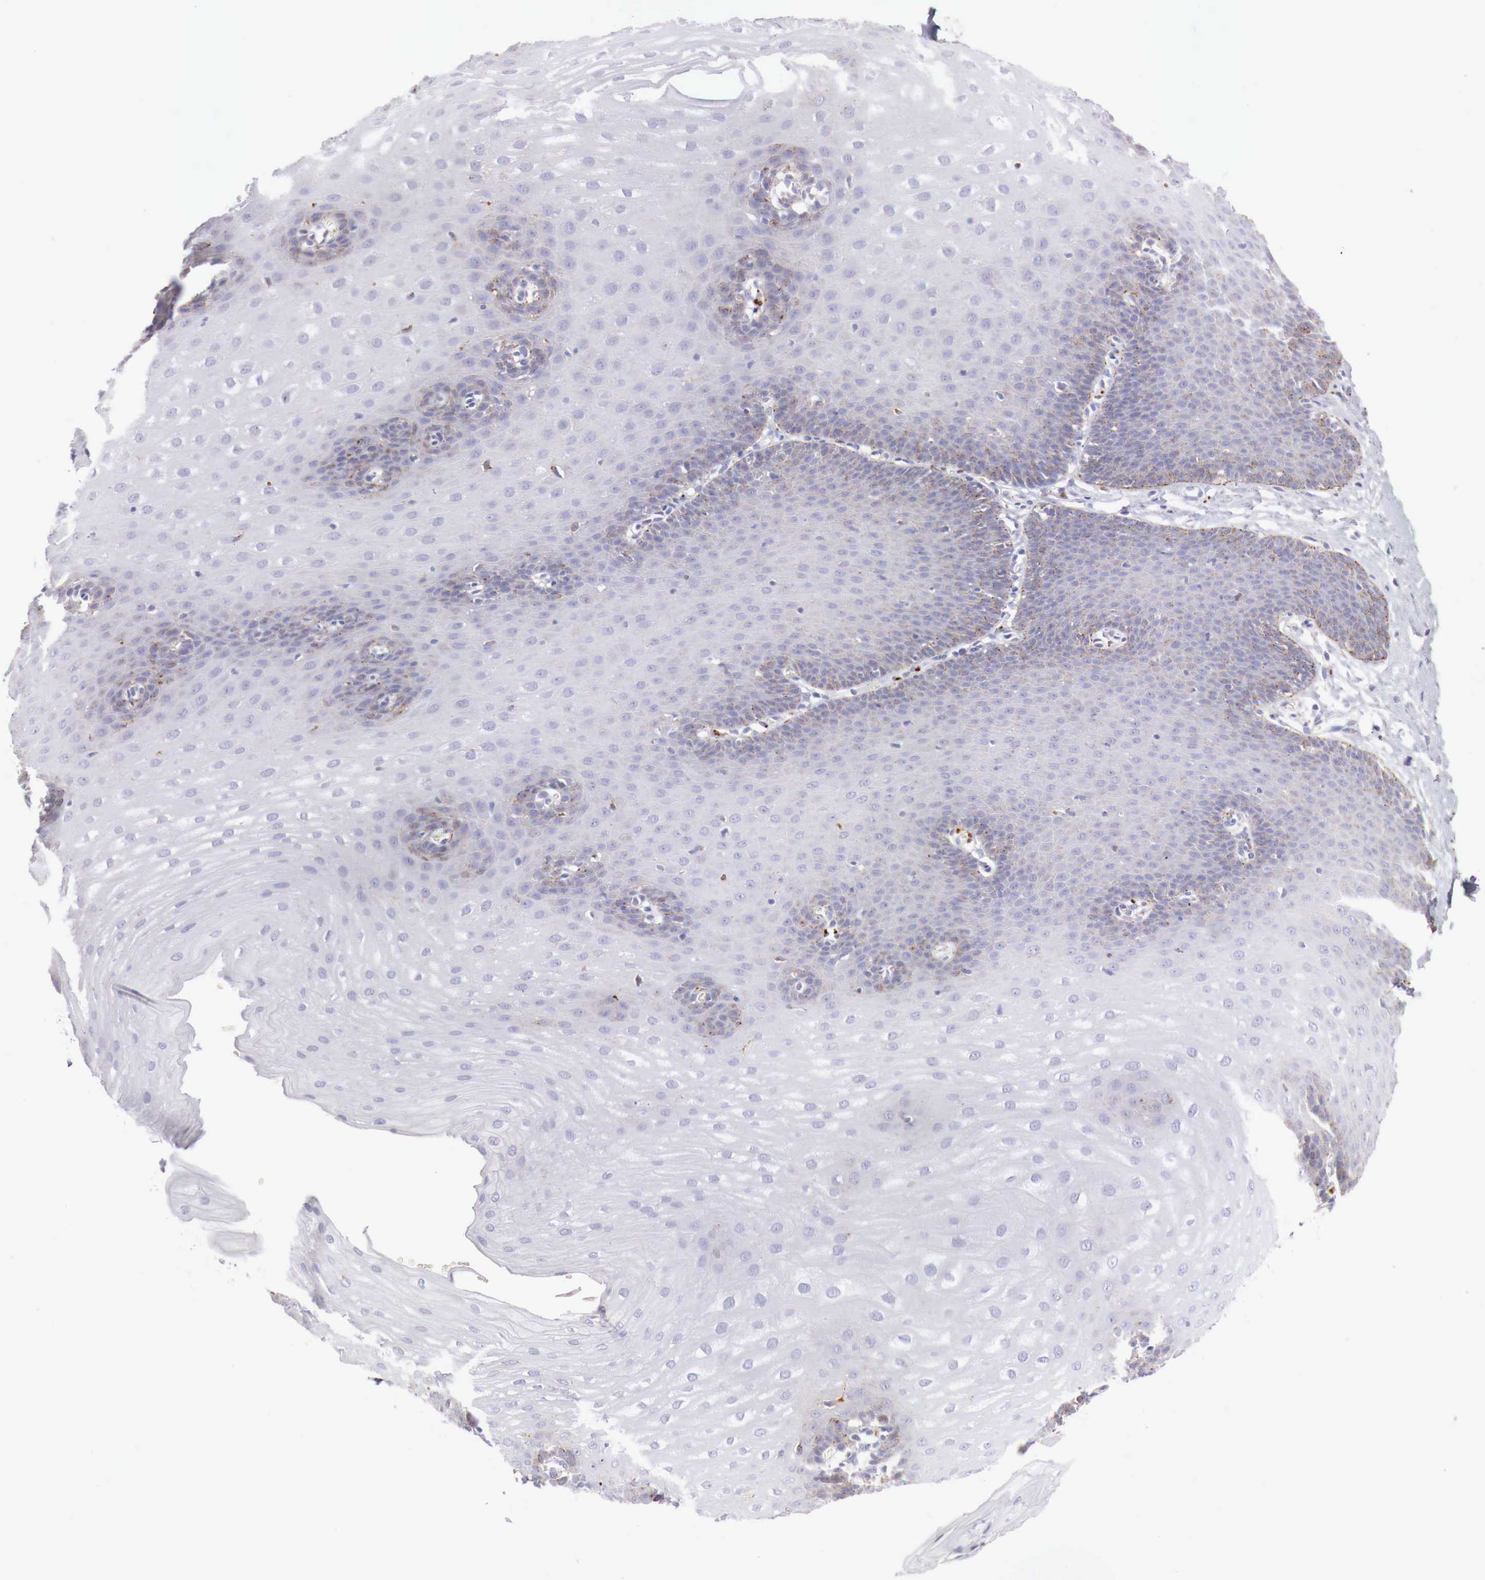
{"staining": {"intensity": "weak", "quantity": "<25%", "location": "cytoplasmic/membranous"}, "tissue": "esophagus", "cell_type": "Squamous epithelial cells", "image_type": "normal", "snomed": [{"axis": "morphology", "description": "Normal tissue, NOS"}, {"axis": "topography", "description": "Esophagus"}], "caption": "IHC photomicrograph of benign esophagus: esophagus stained with DAB demonstrates no significant protein expression in squamous epithelial cells.", "gene": "GLA", "patient": {"sex": "male", "age": 70}}